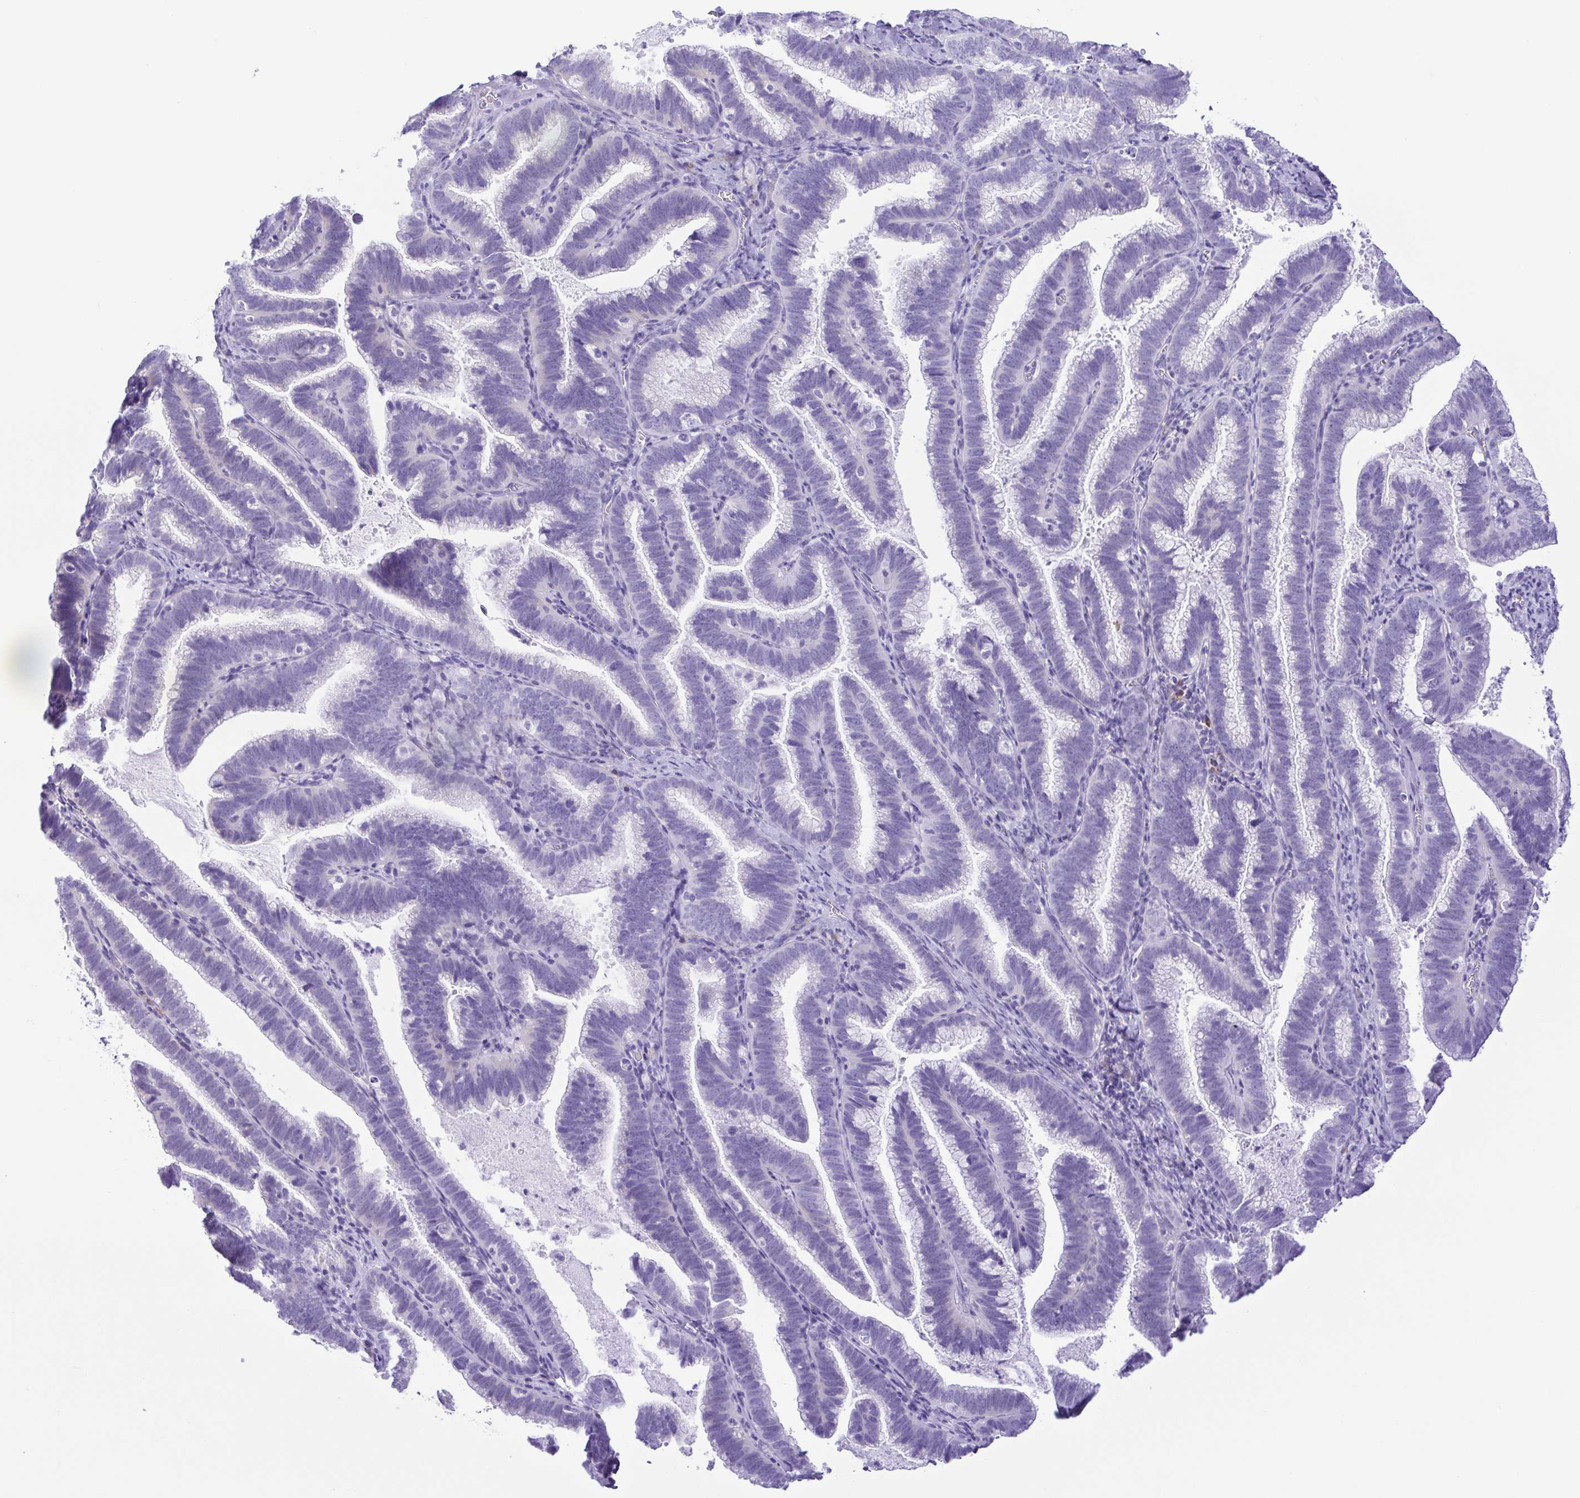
{"staining": {"intensity": "negative", "quantity": "none", "location": "none"}, "tissue": "cervical cancer", "cell_type": "Tumor cells", "image_type": "cancer", "snomed": [{"axis": "morphology", "description": "Adenocarcinoma, NOS"}, {"axis": "topography", "description": "Cervix"}], "caption": "Human cervical cancer stained for a protein using immunohistochemistry (IHC) reveals no expression in tumor cells.", "gene": "PAK3", "patient": {"sex": "female", "age": 61}}